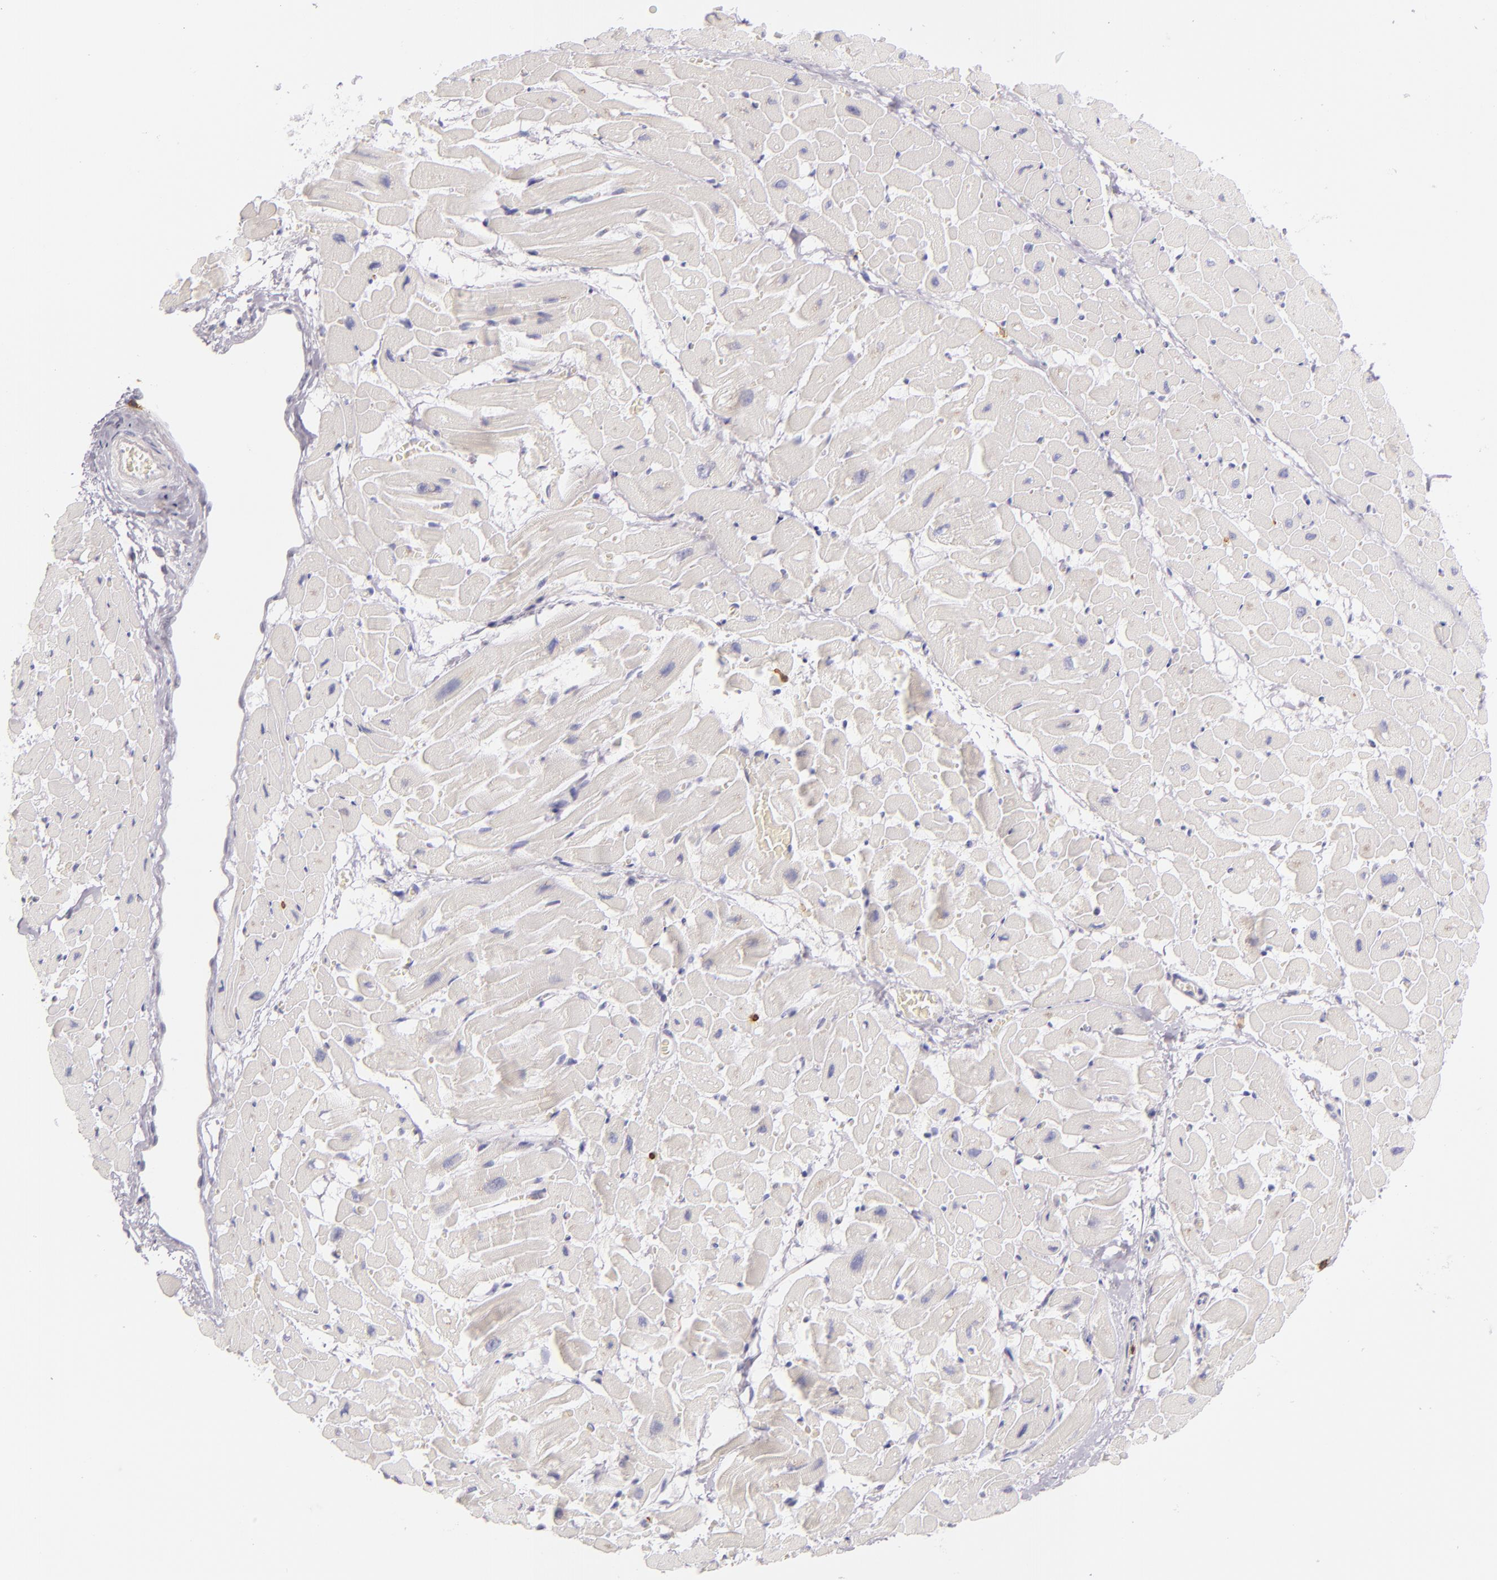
{"staining": {"intensity": "negative", "quantity": "none", "location": "none"}, "tissue": "heart muscle", "cell_type": "Cardiomyocytes", "image_type": "normal", "snomed": [{"axis": "morphology", "description": "Normal tissue, NOS"}, {"axis": "topography", "description": "Heart"}], "caption": "High magnification brightfield microscopy of normal heart muscle stained with DAB (brown) and counterstained with hematoxylin (blue): cardiomyocytes show no significant staining.", "gene": "LAT", "patient": {"sex": "male", "age": 45}}